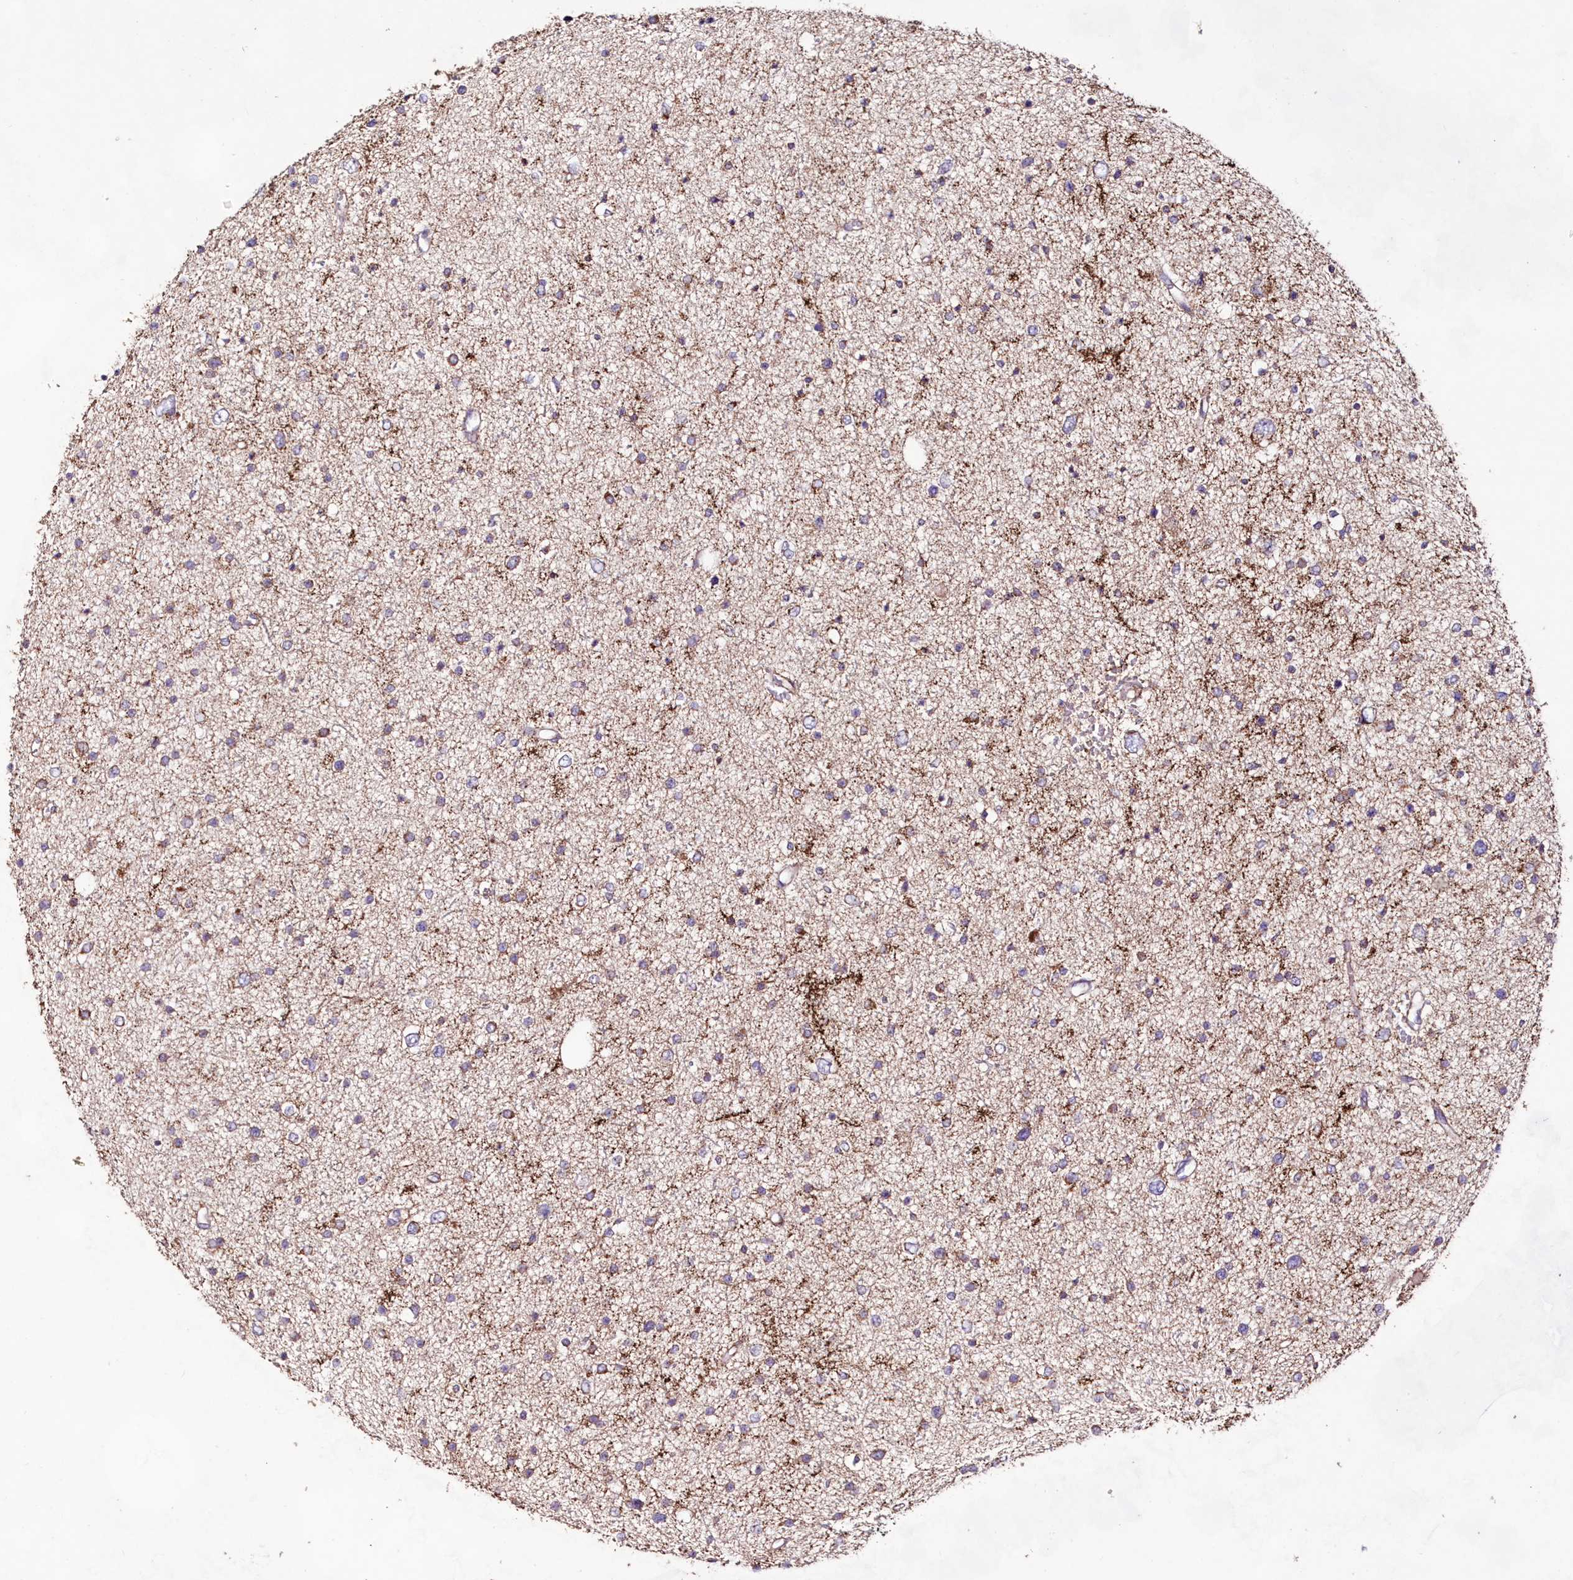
{"staining": {"intensity": "moderate", "quantity": "25%-75%", "location": "cytoplasmic/membranous"}, "tissue": "glioma", "cell_type": "Tumor cells", "image_type": "cancer", "snomed": [{"axis": "morphology", "description": "Glioma, malignant, Low grade"}, {"axis": "topography", "description": "Brain"}], "caption": "Human malignant glioma (low-grade) stained with a protein marker demonstrates moderate staining in tumor cells.", "gene": "HADHB", "patient": {"sex": "female", "age": 37}}